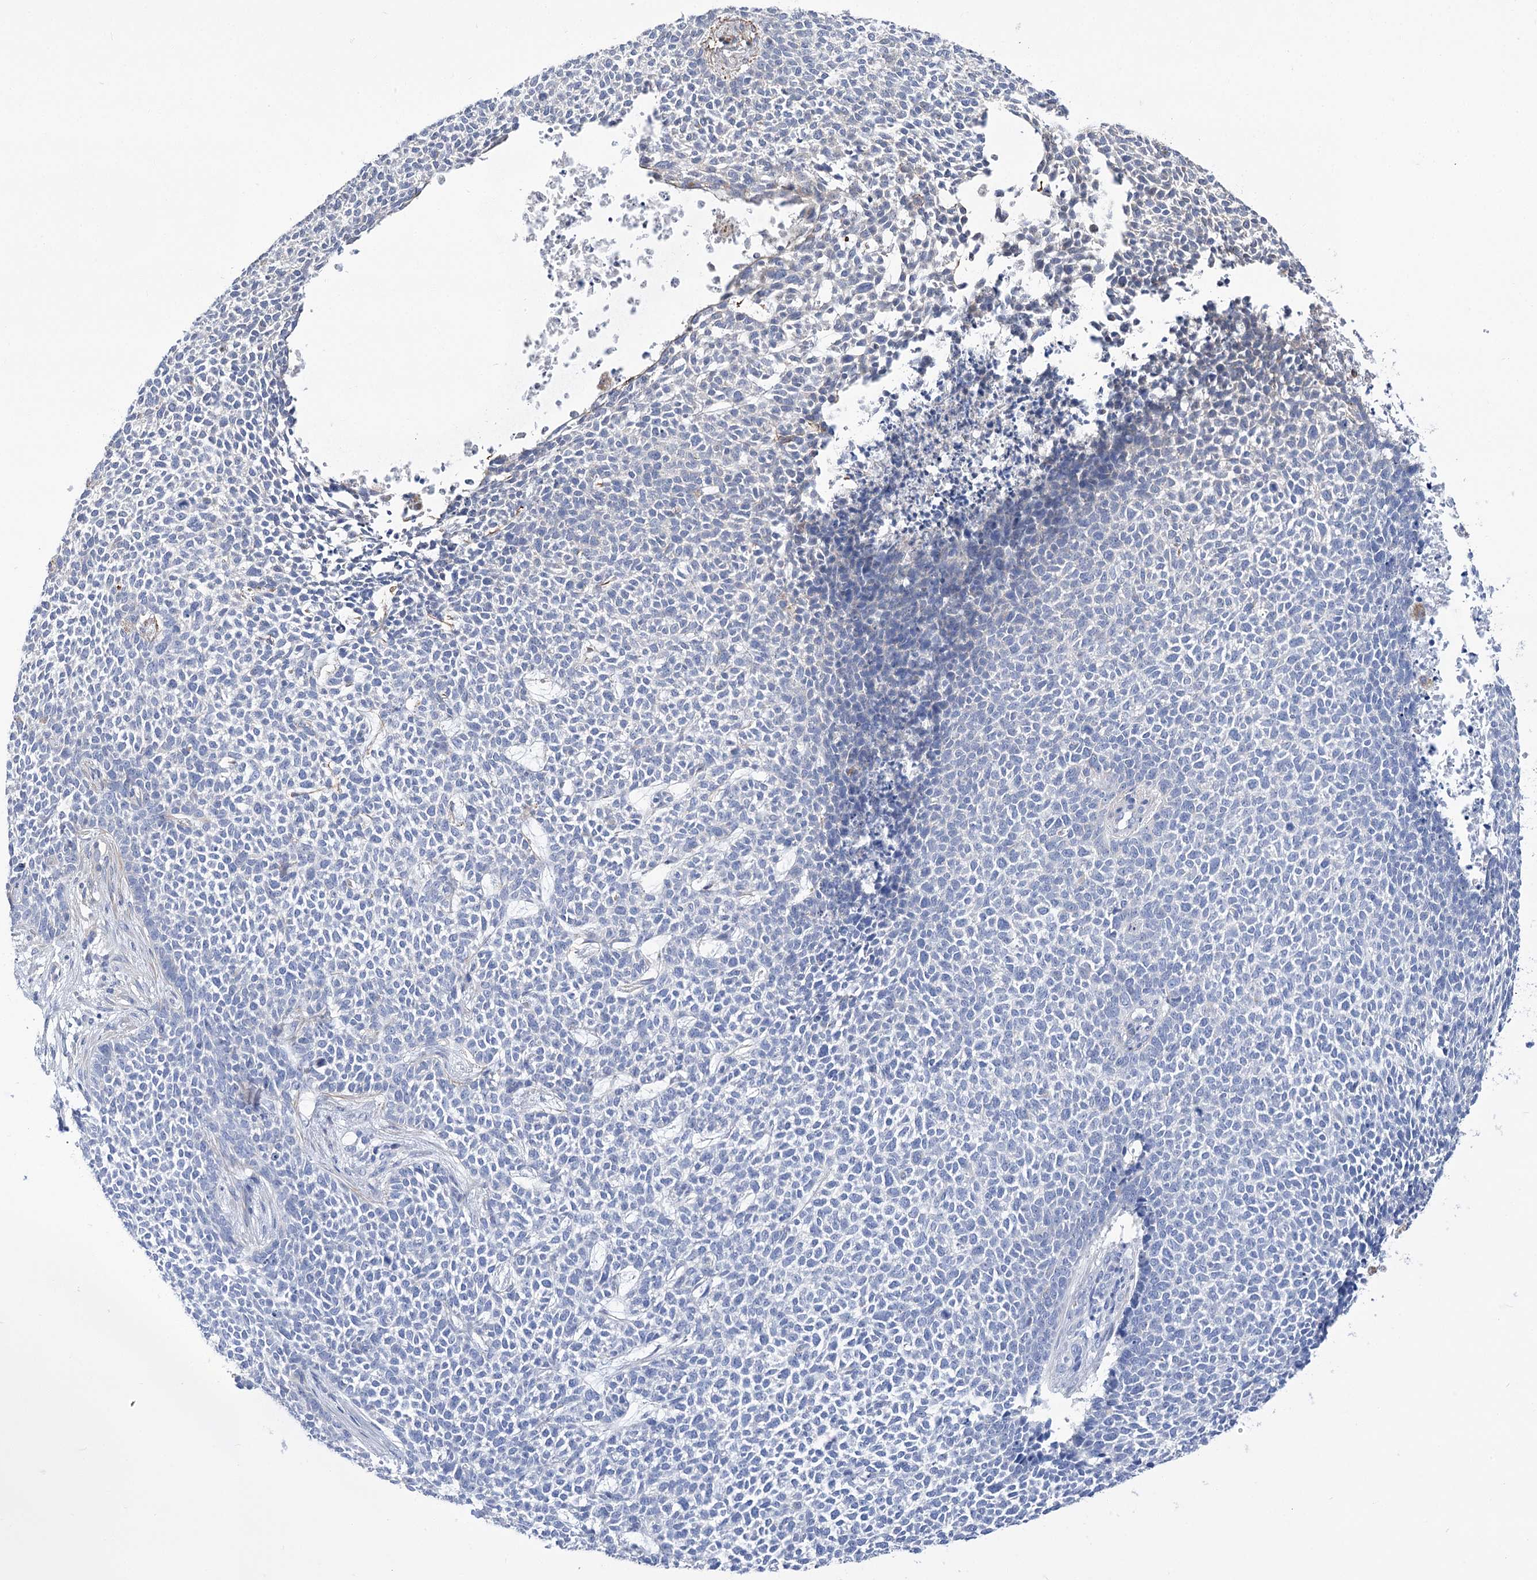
{"staining": {"intensity": "negative", "quantity": "none", "location": "none"}, "tissue": "skin cancer", "cell_type": "Tumor cells", "image_type": "cancer", "snomed": [{"axis": "morphology", "description": "Basal cell carcinoma"}, {"axis": "topography", "description": "Skin"}], "caption": "The histopathology image reveals no staining of tumor cells in skin cancer.", "gene": "WASHC3", "patient": {"sex": "female", "age": 84}}